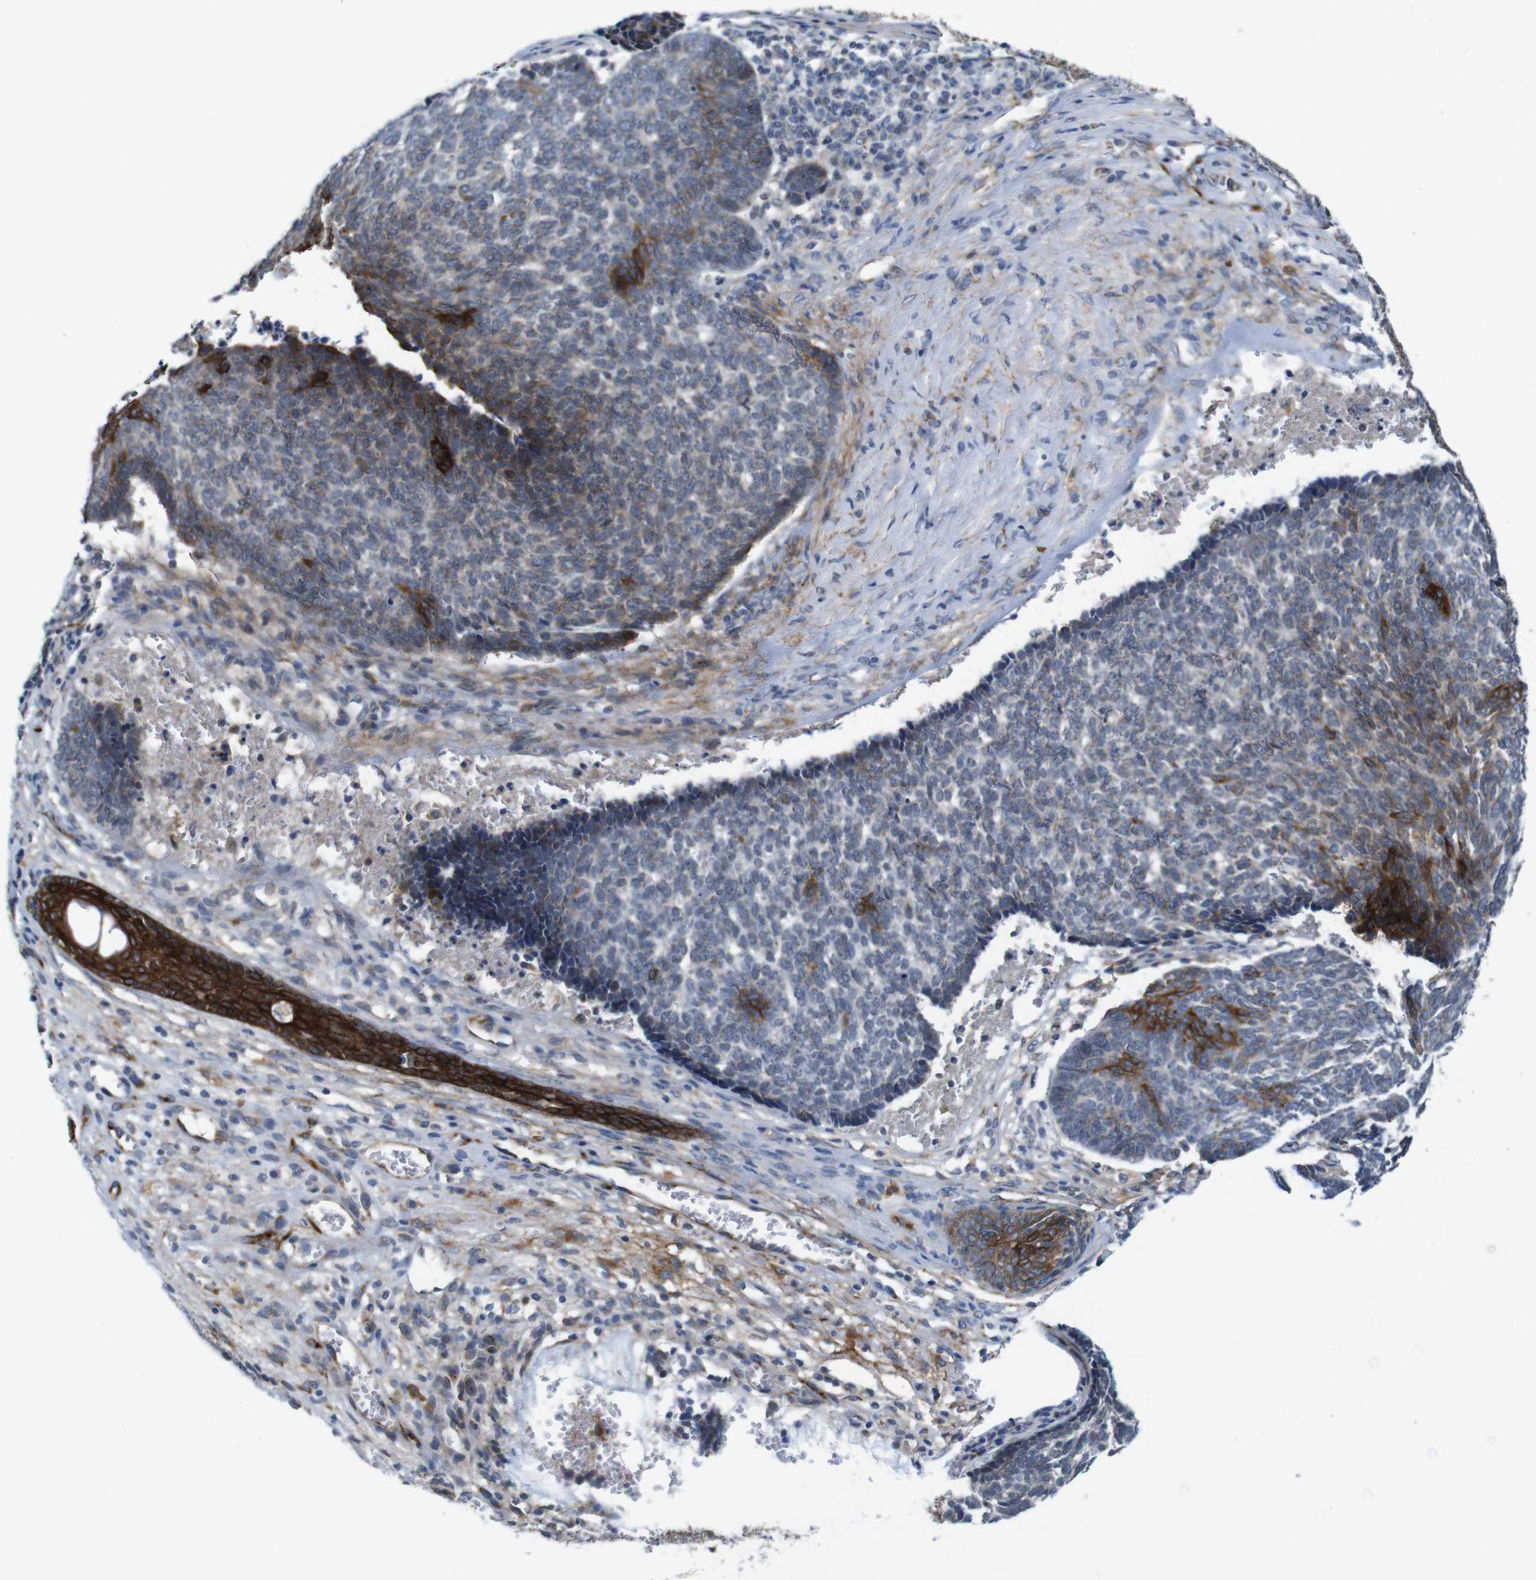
{"staining": {"intensity": "strong", "quantity": "<25%", "location": "cytoplasmic/membranous"}, "tissue": "skin cancer", "cell_type": "Tumor cells", "image_type": "cancer", "snomed": [{"axis": "morphology", "description": "Basal cell carcinoma"}, {"axis": "topography", "description": "Skin"}], "caption": "High-power microscopy captured an immunohistochemistry (IHC) photomicrograph of skin cancer, revealing strong cytoplasmic/membranous staining in about <25% of tumor cells.", "gene": "EFCAB14", "patient": {"sex": "male", "age": 84}}